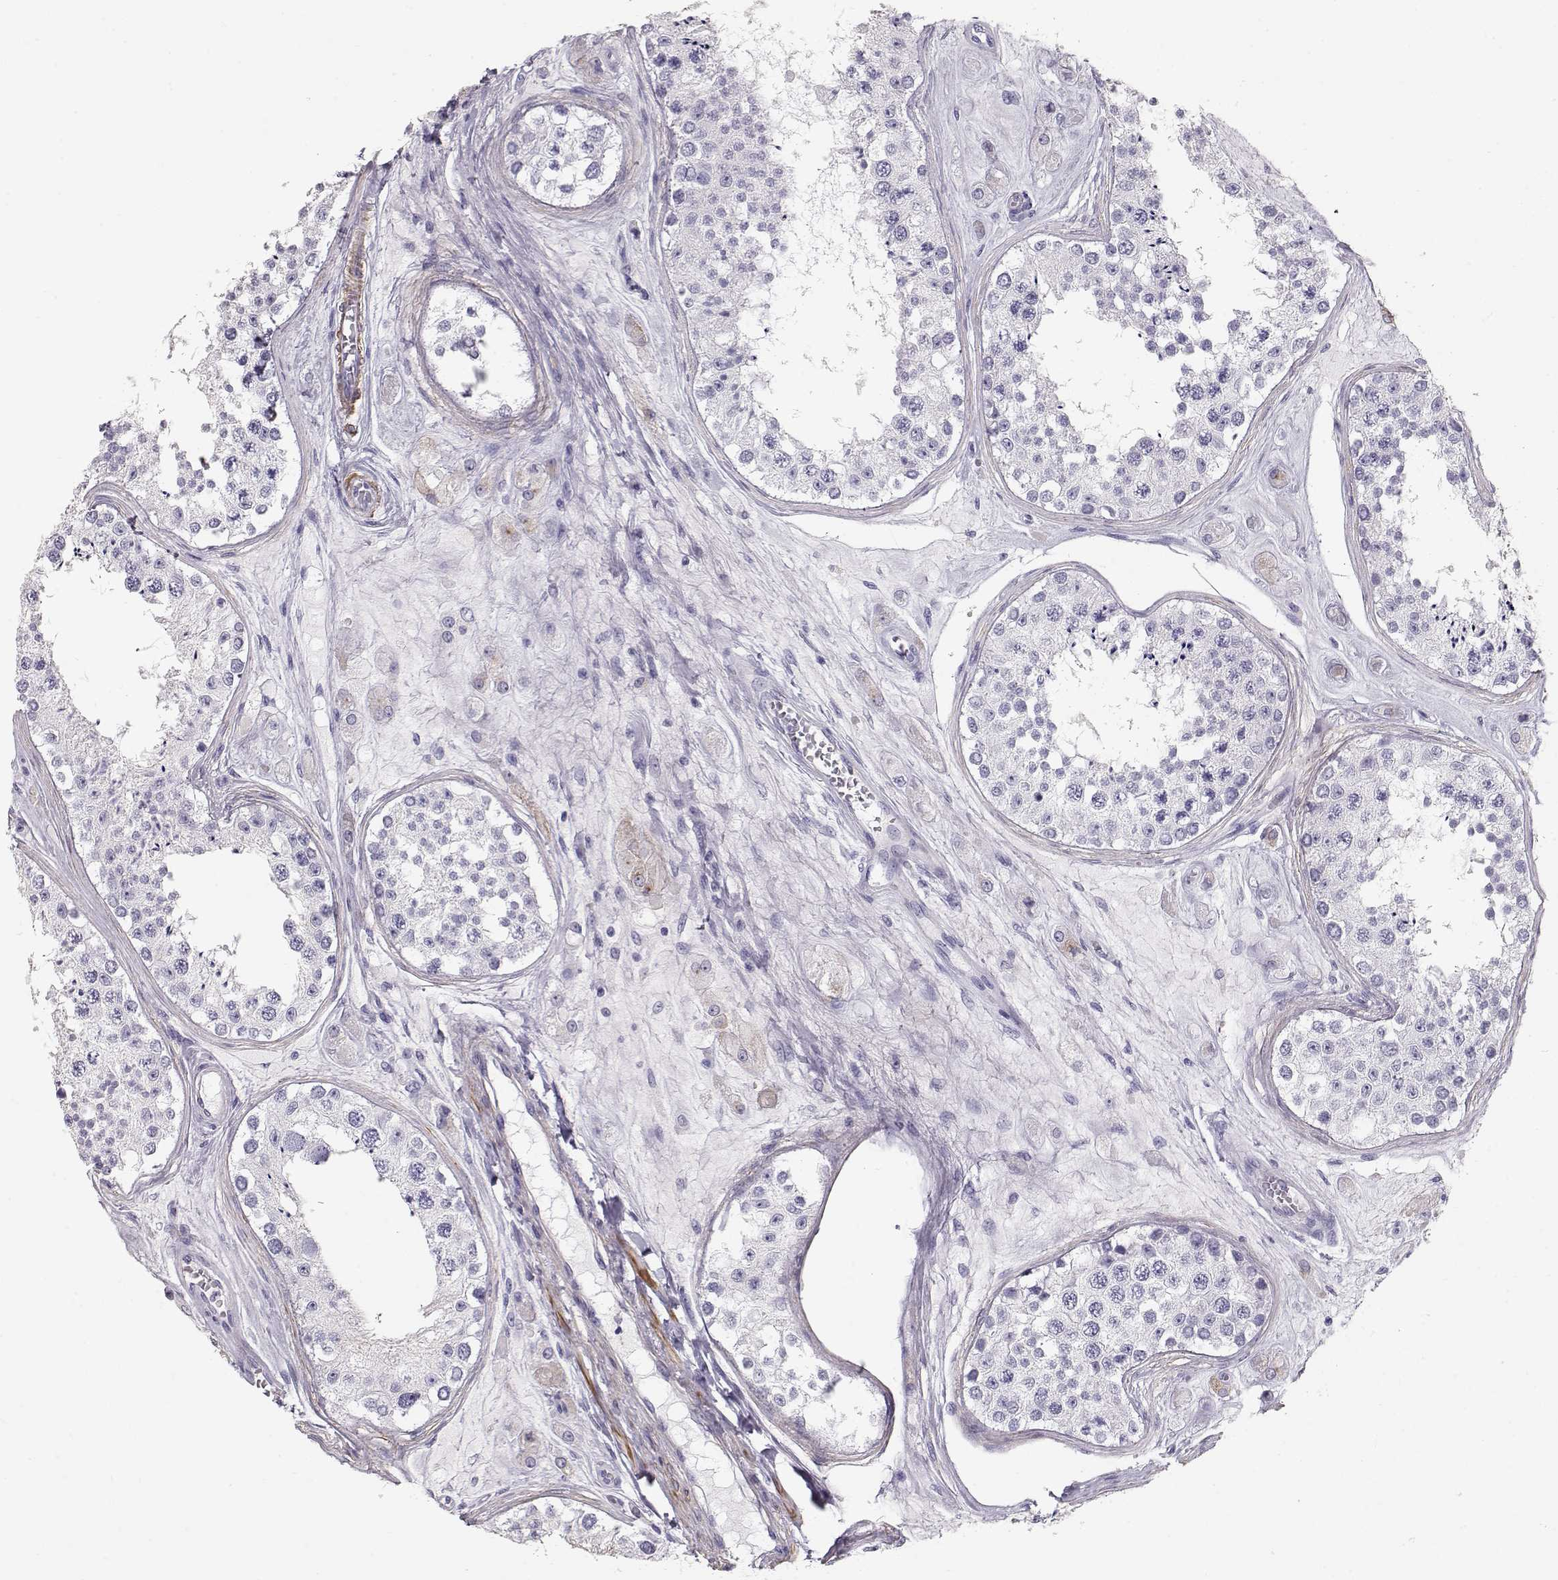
{"staining": {"intensity": "negative", "quantity": "none", "location": "none"}, "tissue": "testis", "cell_type": "Cells in seminiferous ducts", "image_type": "normal", "snomed": [{"axis": "morphology", "description": "Normal tissue, NOS"}, {"axis": "topography", "description": "Testis"}], "caption": "High magnification brightfield microscopy of normal testis stained with DAB (brown) and counterstained with hematoxylin (blue): cells in seminiferous ducts show no significant positivity. (DAB immunohistochemistry visualized using brightfield microscopy, high magnification).", "gene": "SLITRK3", "patient": {"sex": "male", "age": 25}}